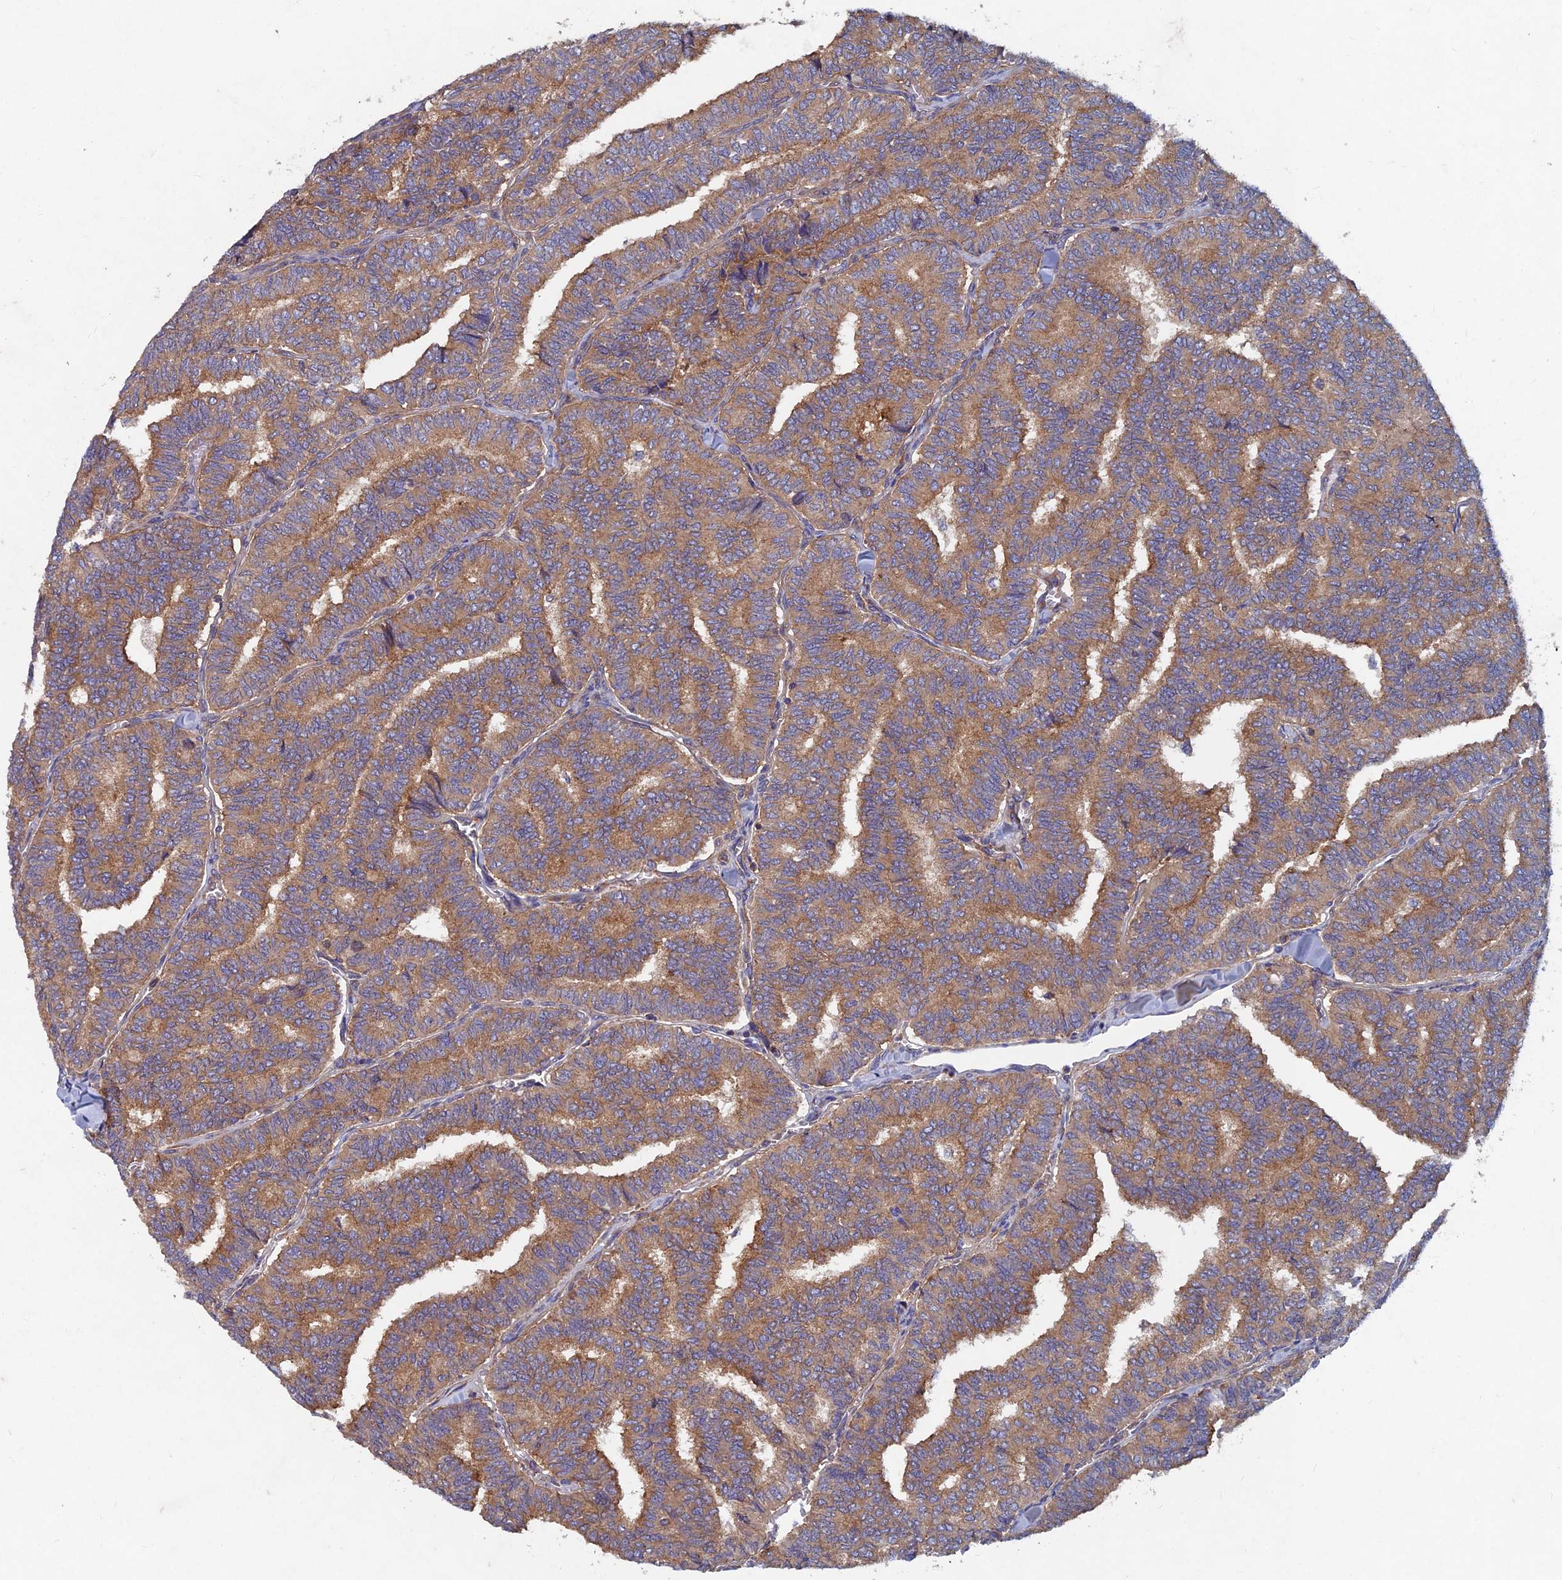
{"staining": {"intensity": "moderate", "quantity": ">75%", "location": "cytoplasmic/membranous"}, "tissue": "thyroid cancer", "cell_type": "Tumor cells", "image_type": "cancer", "snomed": [{"axis": "morphology", "description": "Papillary adenocarcinoma, NOS"}, {"axis": "topography", "description": "Thyroid gland"}], "caption": "Thyroid papillary adenocarcinoma stained with DAB immunohistochemistry displays medium levels of moderate cytoplasmic/membranous expression in about >75% of tumor cells. (DAB (3,3'-diaminobenzidine) IHC, brown staining for protein, blue staining for nuclei).", "gene": "NCAPG", "patient": {"sex": "female", "age": 35}}